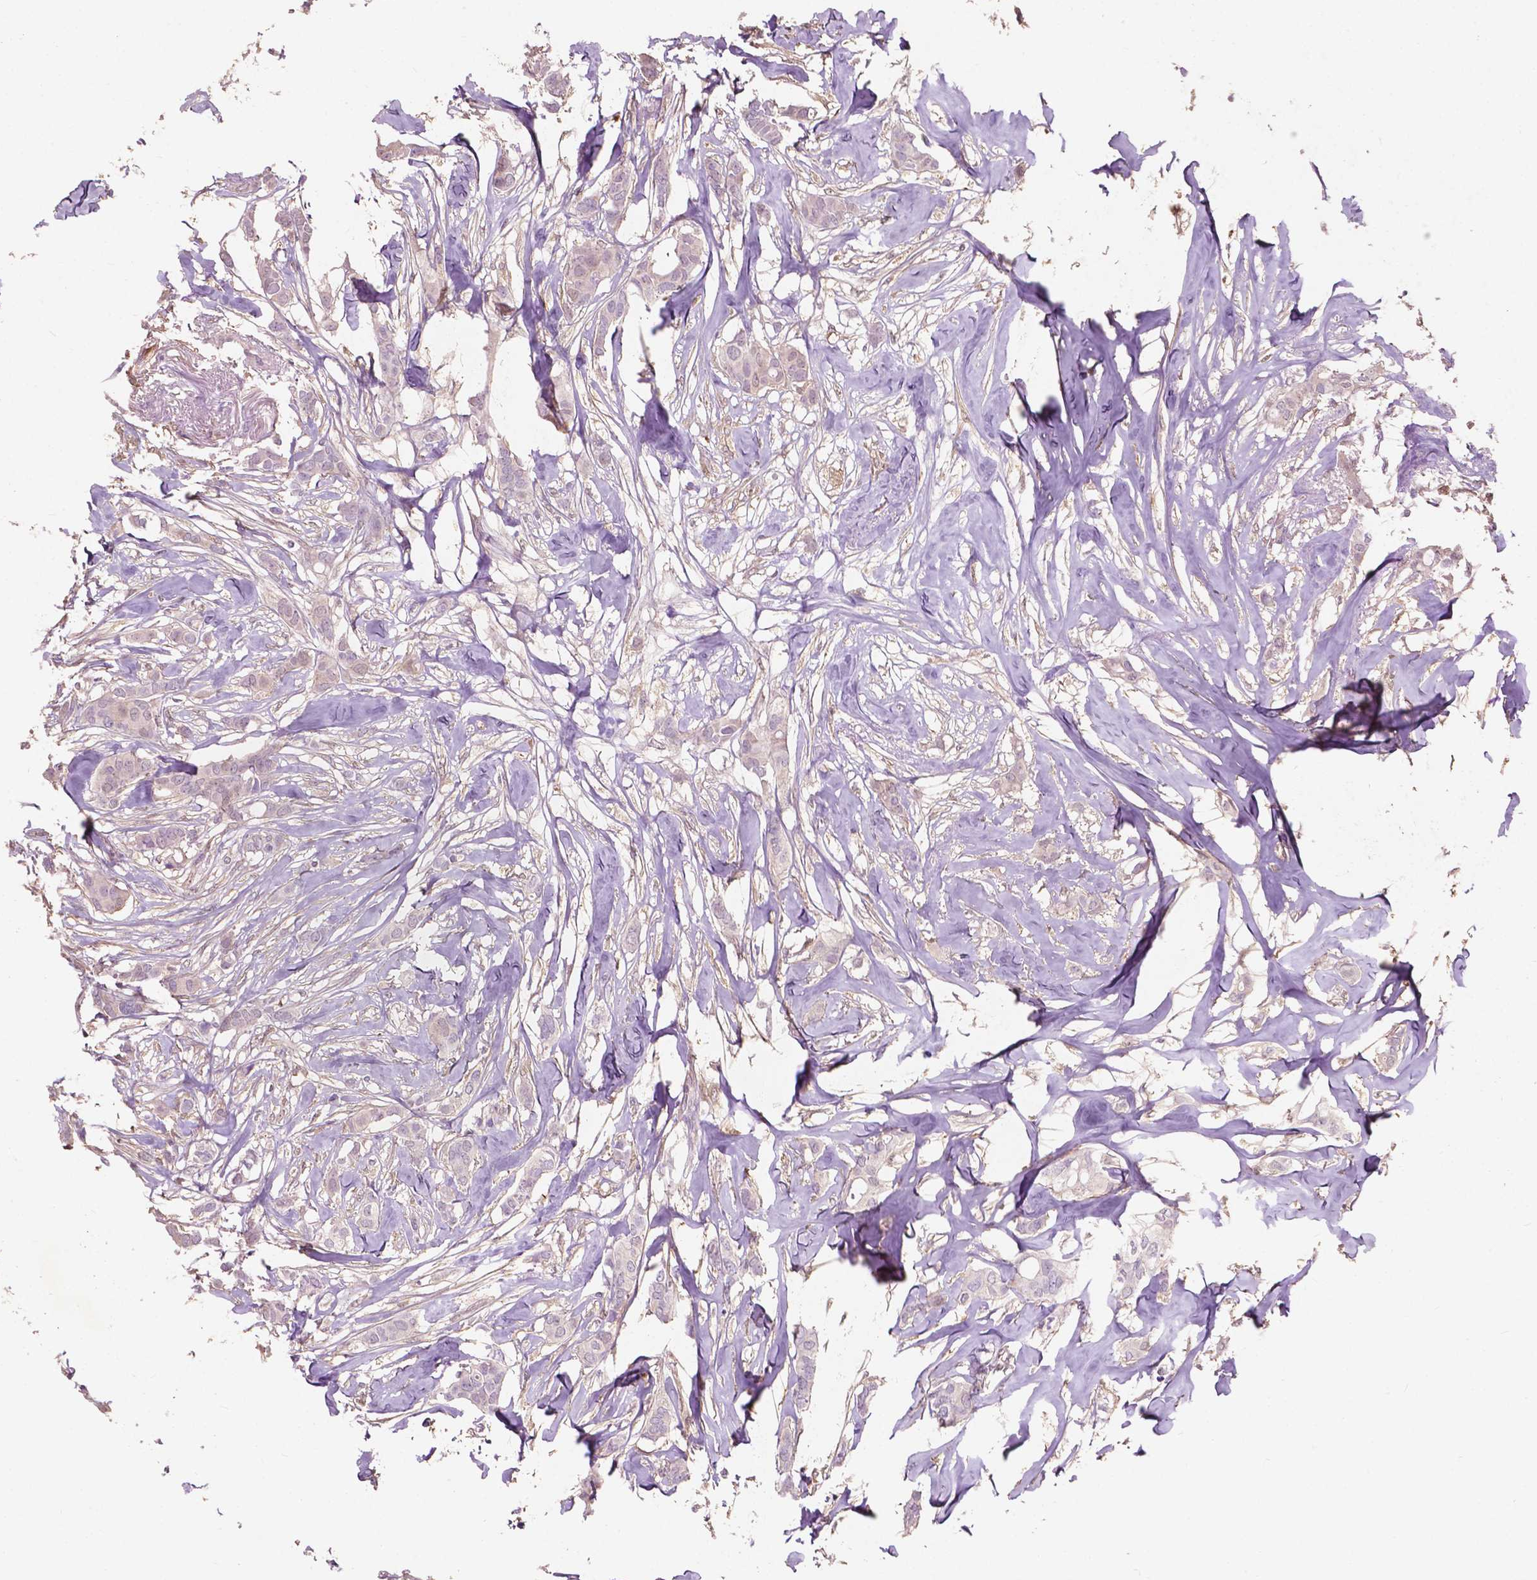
{"staining": {"intensity": "negative", "quantity": "none", "location": "none"}, "tissue": "breast cancer", "cell_type": "Tumor cells", "image_type": "cancer", "snomed": [{"axis": "morphology", "description": "Duct carcinoma"}, {"axis": "topography", "description": "Breast"}], "caption": "High power microscopy histopathology image of an immunohistochemistry (IHC) photomicrograph of breast cancer, revealing no significant staining in tumor cells.", "gene": "GPR37", "patient": {"sex": "female", "age": 62}}